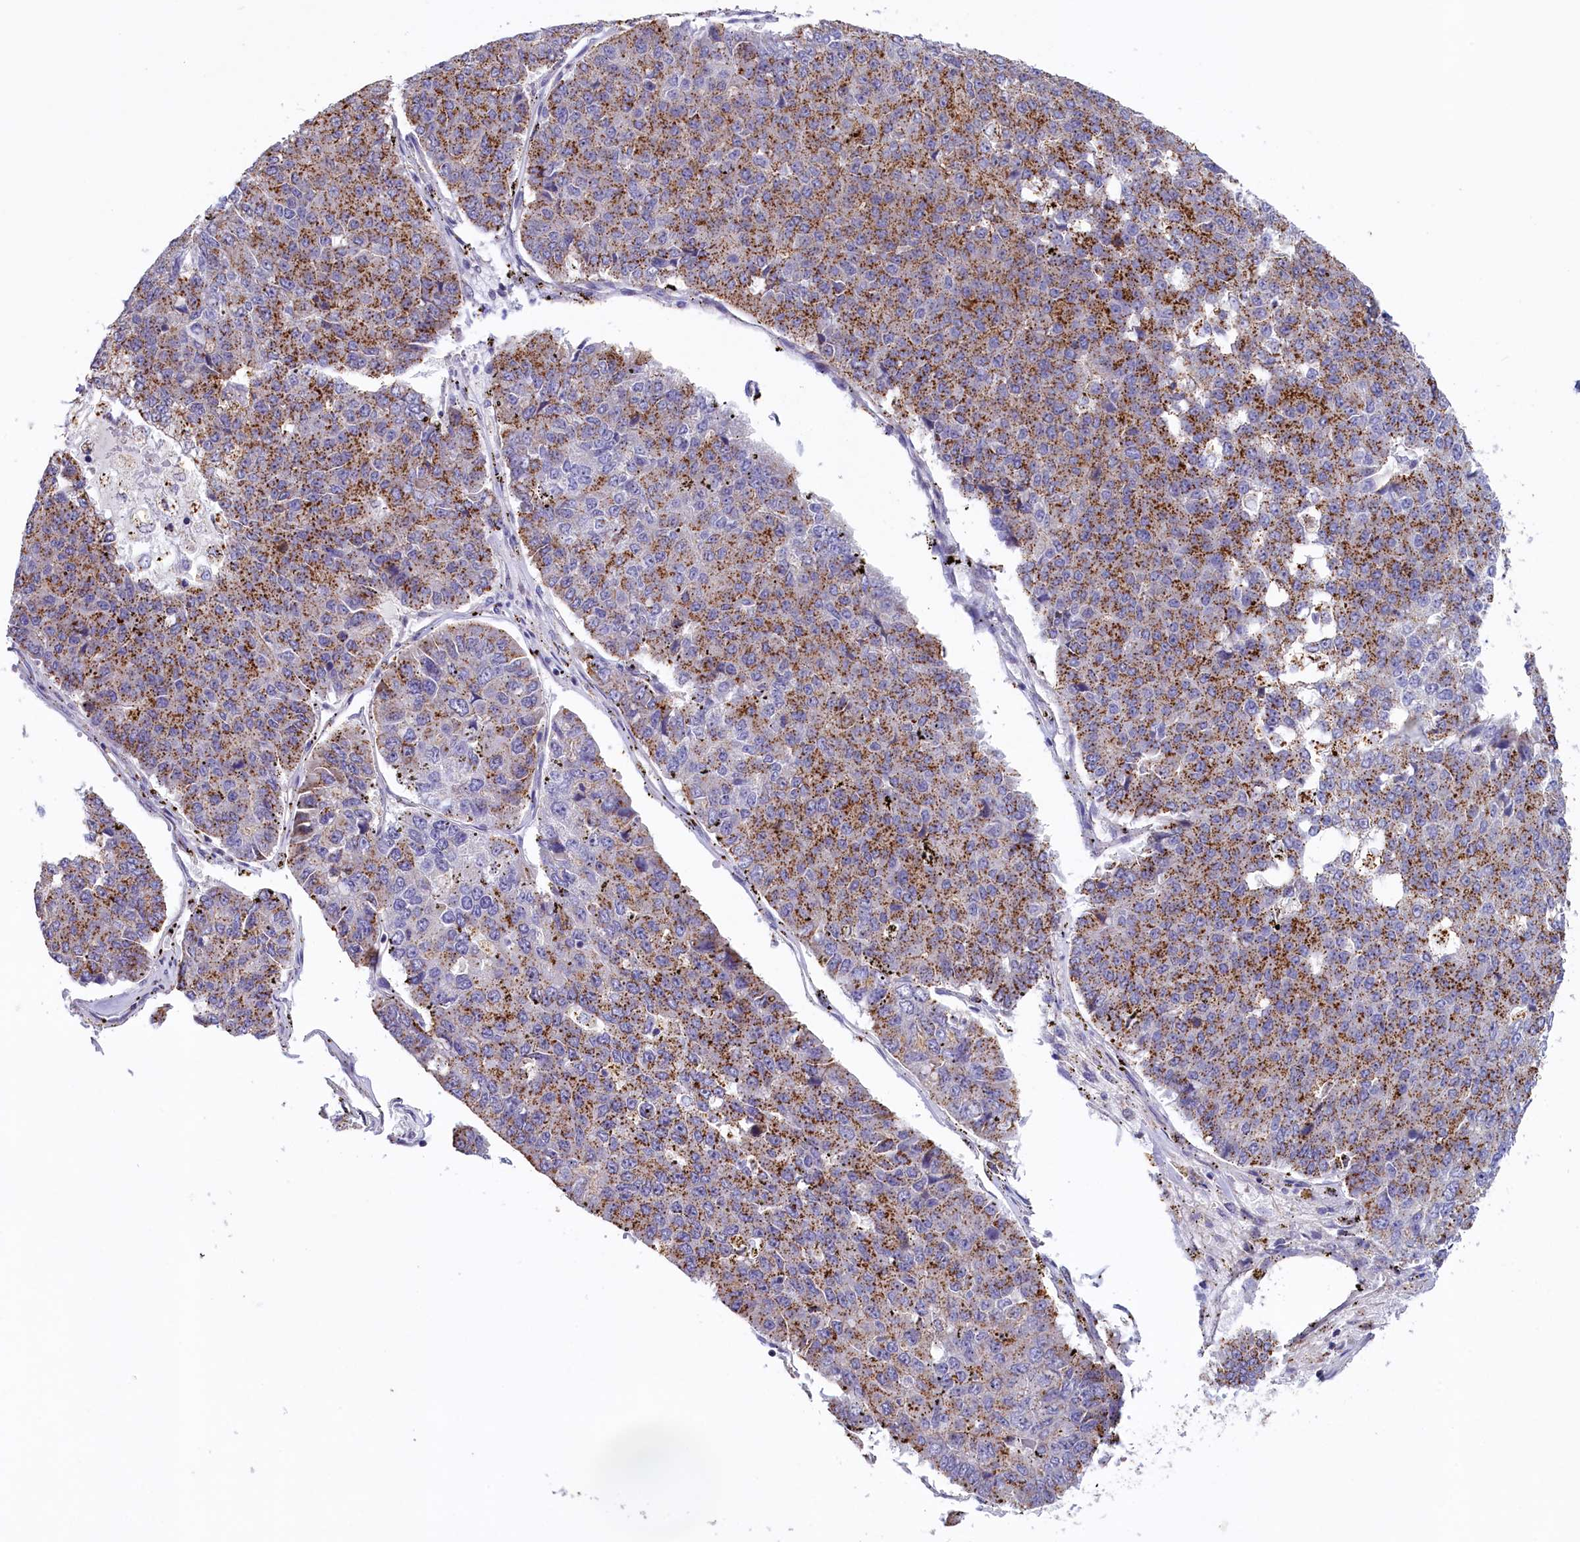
{"staining": {"intensity": "moderate", "quantity": ">75%", "location": "cytoplasmic/membranous"}, "tissue": "pancreatic cancer", "cell_type": "Tumor cells", "image_type": "cancer", "snomed": [{"axis": "morphology", "description": "Adenocarcinoma, NOS"}, {"axis": "topography", "description": "Pancreas"}], "caption": "High-power microscopy captured an IHC micrograph of pancreatic cancer, revealing moderate cytoplasmic/membranous expression in about >75% of tumor cells.", "gene": "HYKK", "patient": {"sex": "male", "age": 50}}